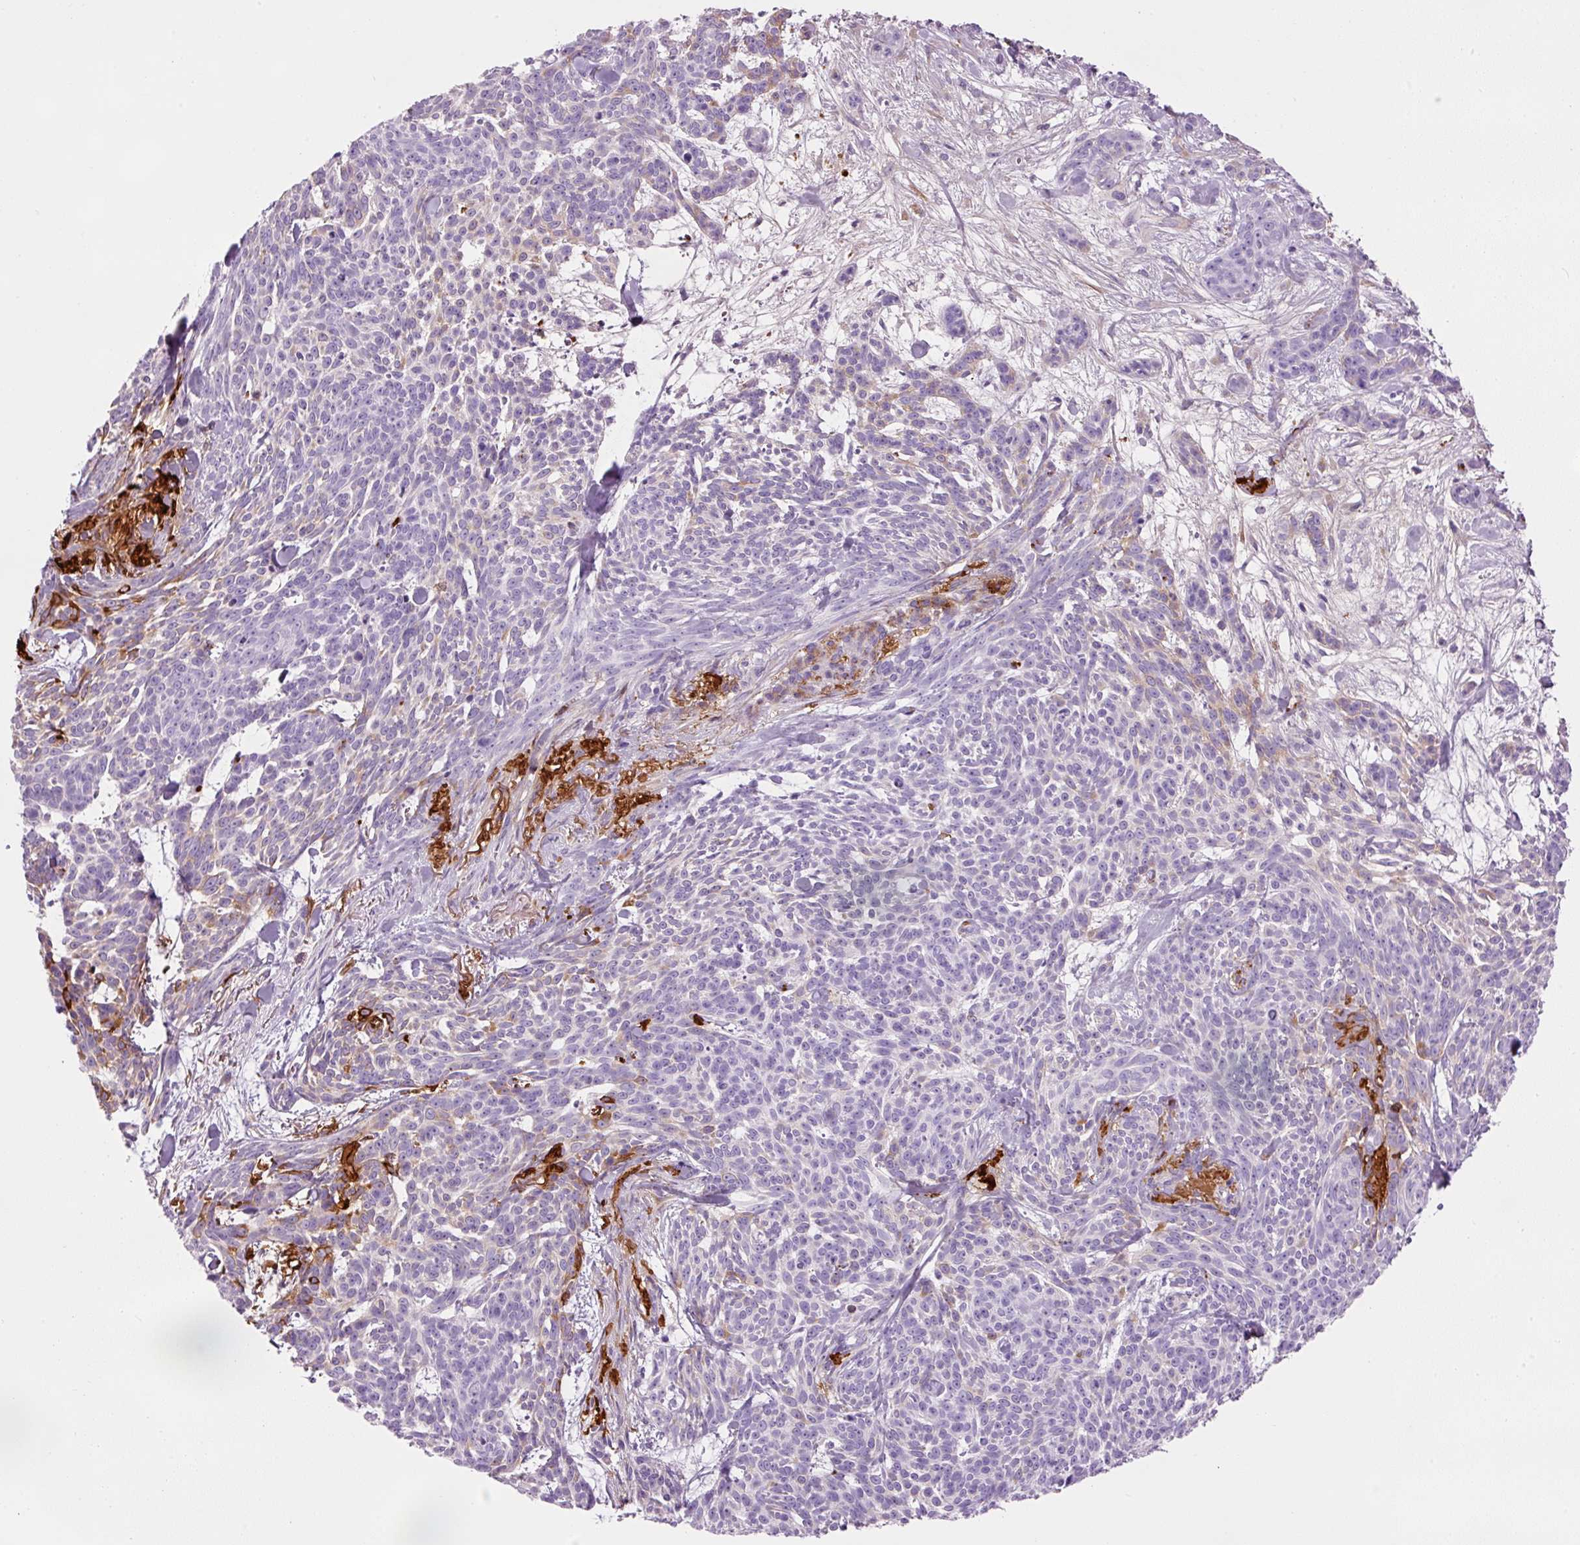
{"staining": {"intensity": "negative", "quantity": "none", "location": "none"}, "tissue": "skin cancer", "cell_type": "Tumor cells", "image_type": "cancer", "snomed": [{"axis": "morphology", "description": "Basal cell carcinoma"}, {"axis": "topography", "description": "Skin"}], "caption": "DAB (3,3'-diaminobenzidine) immunohistochemical staining of basal cell carcinoma (skin) displays no significant expression in tumor cells.", "gene": "MFAP4", "patient": {"sex": "female", "age": 93}}